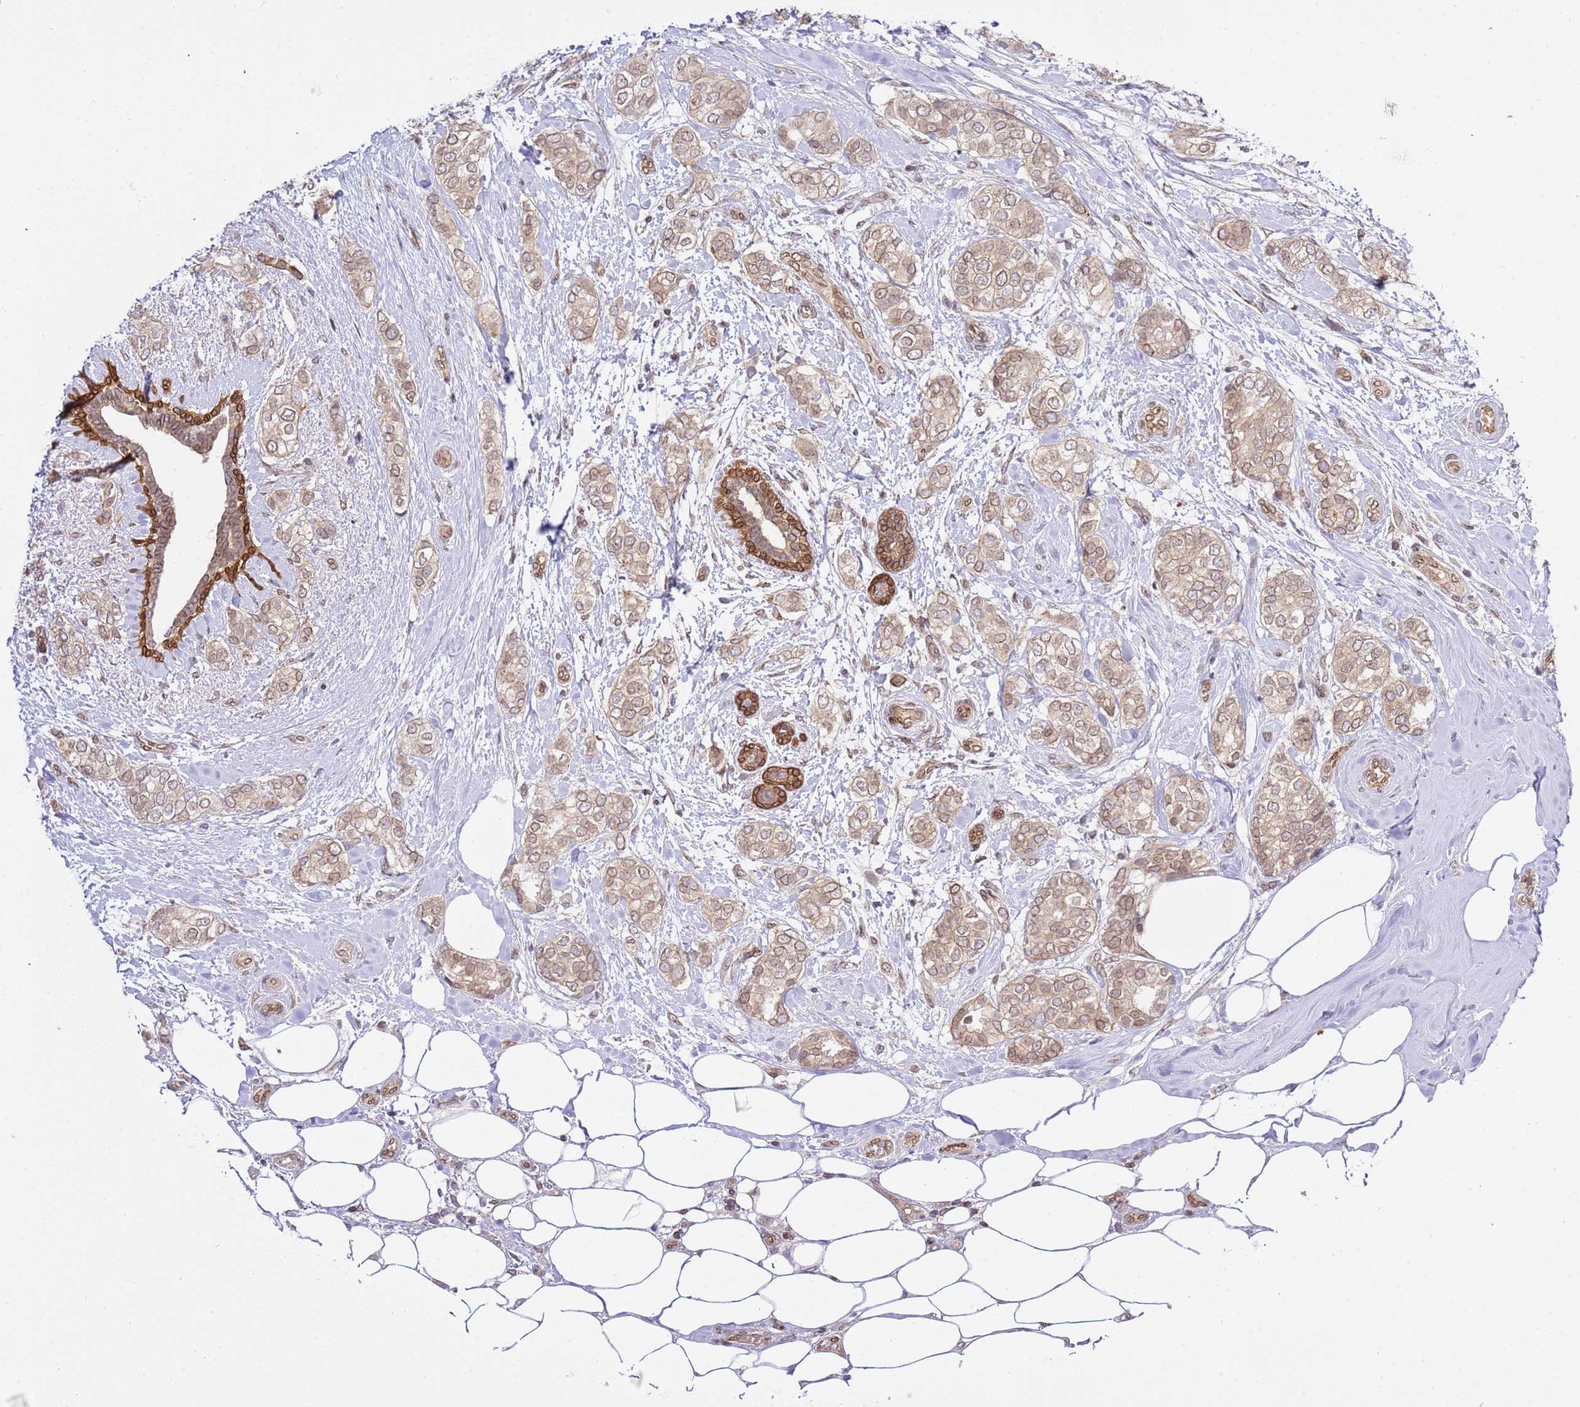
{"staining": {"intensity": "weak", "quantity": ">75%", "location": "cytoplasmic/membranous,nuclear"}, "tissue": "breast cancer", "cell_type": "Tumor cells", "image_type": "cancer", "snomed": [{"axis": "morphology", "description": "Duct carcinoma"}, {"axis": "topography", "description": "Breast"}], "caption": "Breast cancer (infiltrating ductal carcinoma) stained with DAB (3,3'-diaminobenzidine) immunohistochemistry demonstrates low levels of weak cytoplasmic/membranous and nuclear staining in approximately >75% of tumor cells.", "gene": "TRIM37", "patient": {"sex": "female", "age": 73}}